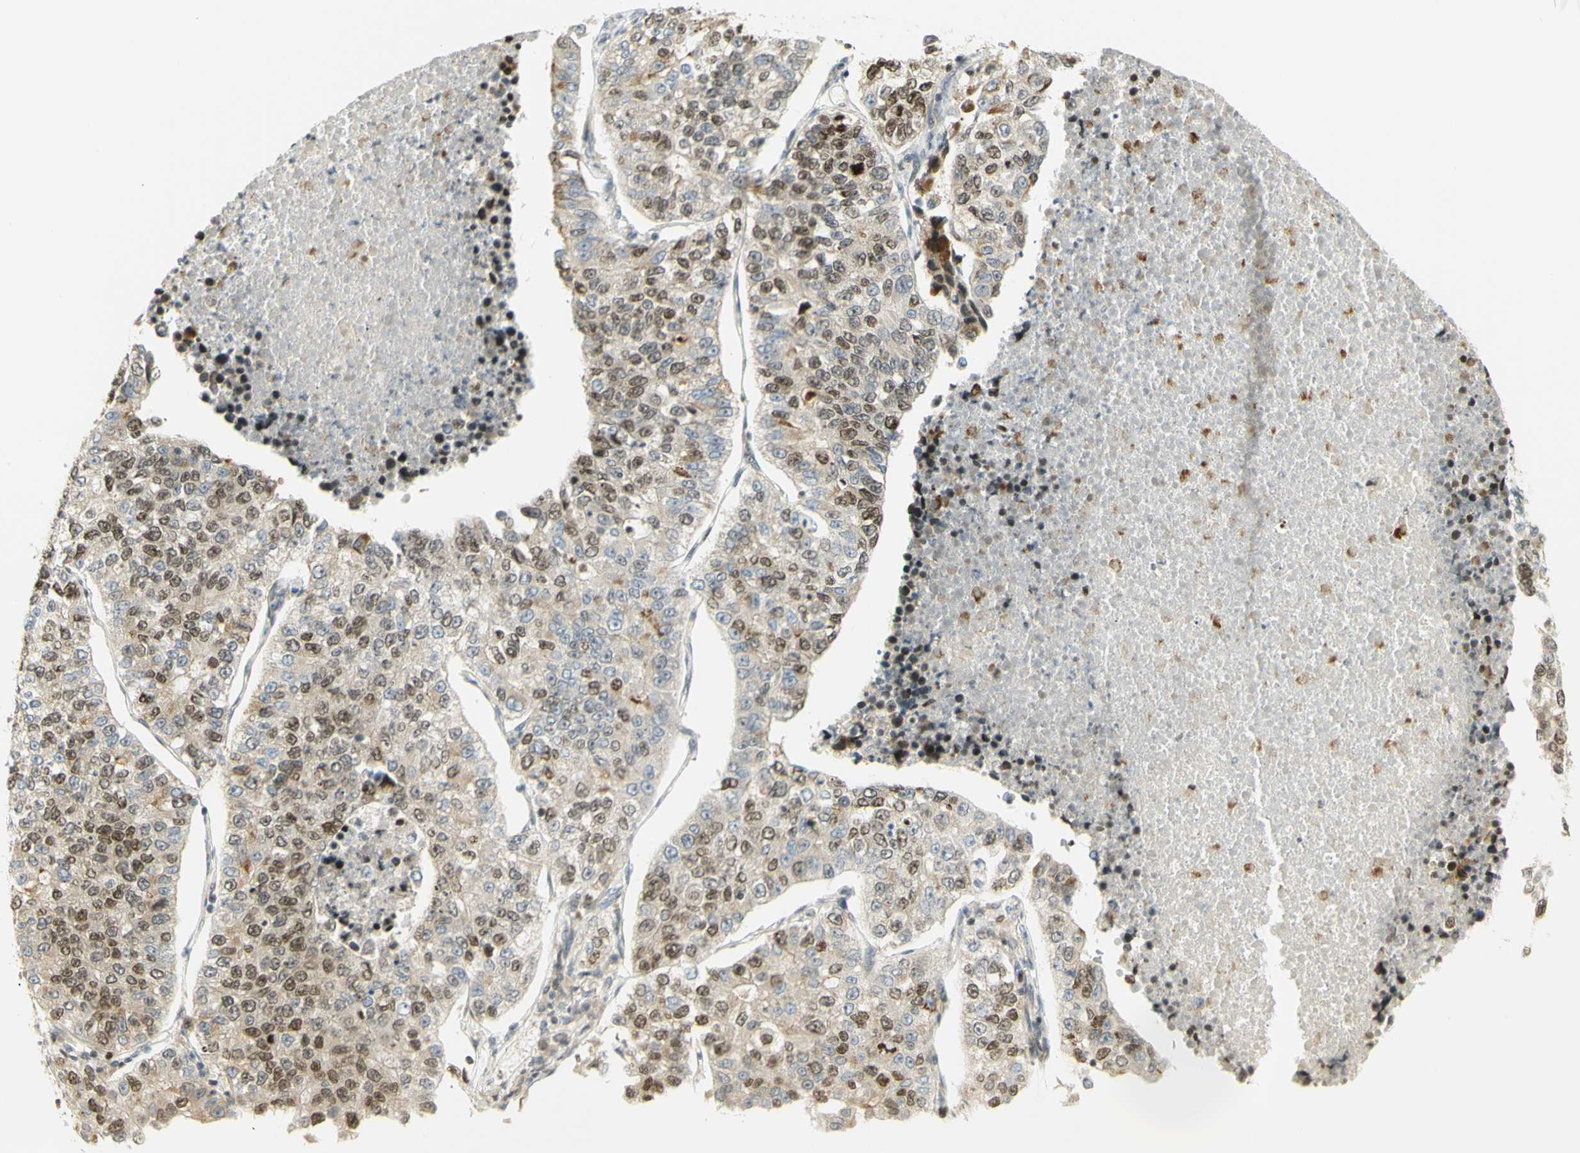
{"staining": {"intensity": "moderate", "quantity": "25%-75%", "location": "cytoplasmic/membranous,nuclear"}, "tissue": "lung cancer", "cell_type": "Tumor cells", "image_type": "cancer", "snomed": [{"axis": "morphology", "description": "Adenocarcinoma, NOS"}, {"axis": "topography", "description": "Lung"}], "caption": "High-power microscopy captured an immunohistochemistry photomicrograph of adenocarcinoma (lung), revealing moderate cytoplasmic/membranous and nuclear expression in about 25%-75% of tumor cells.", "gene": "KIF11", "patient": {"sex": "male", "age": 49}}